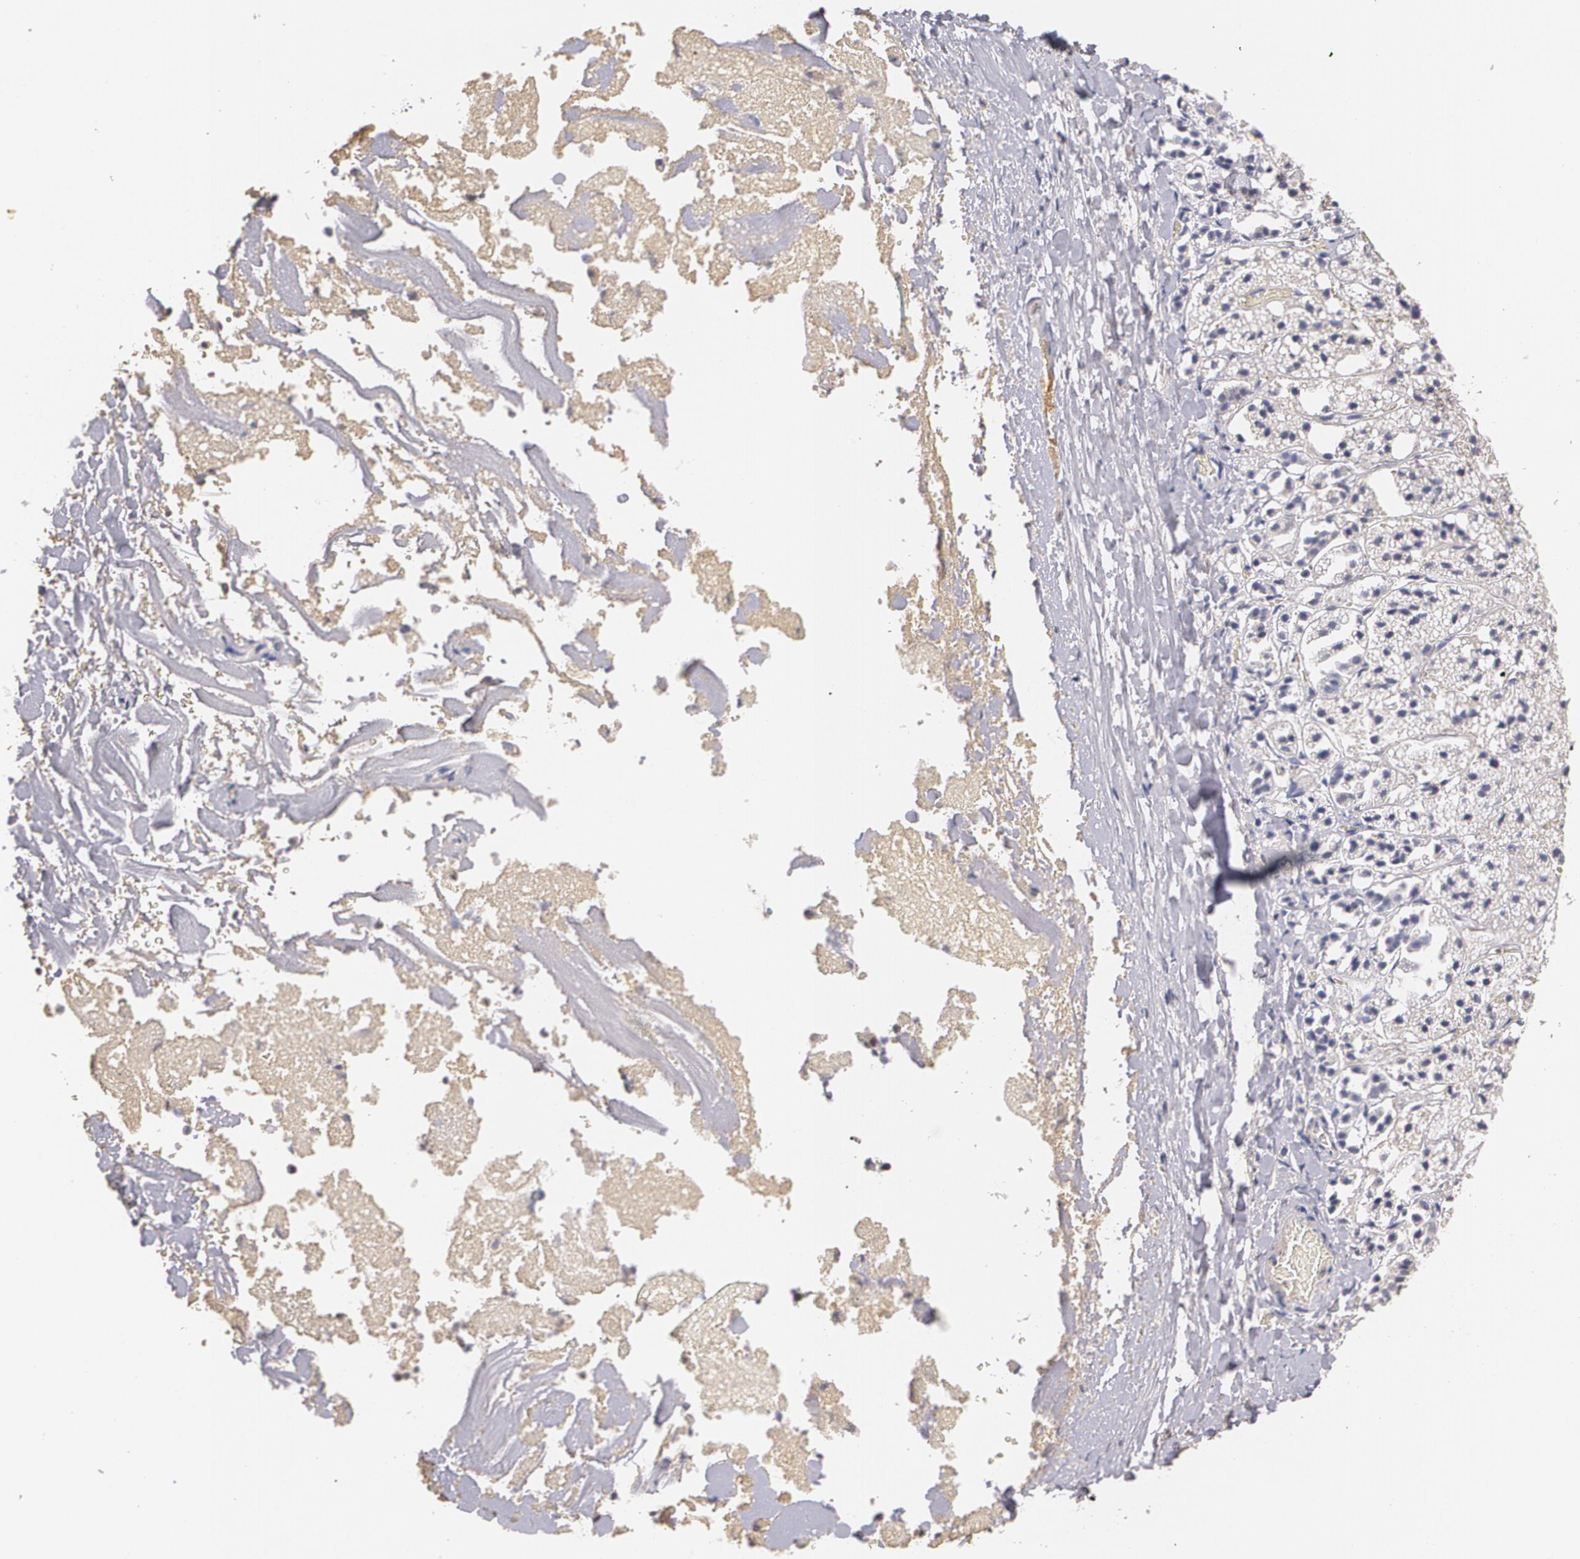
{"staining": {"intensity": "weak", "quantity": "<25%", "location": "cytoplasmic/membranous"}, "tissue": "adrenal gland", "cell_type": "Glandular cells", "image_type": "normal", "snomed": [{"axis": "morphology", "description": "Normal tissue, NOS"}, {"axis": "topography", "description": "Adrenal gland"}], "caption": "Protein analysis of benign adrenal gland displays no significant expression in glandular cells.", "gene": "AMBP", "patient": {"sex": "female", "age": 44}}